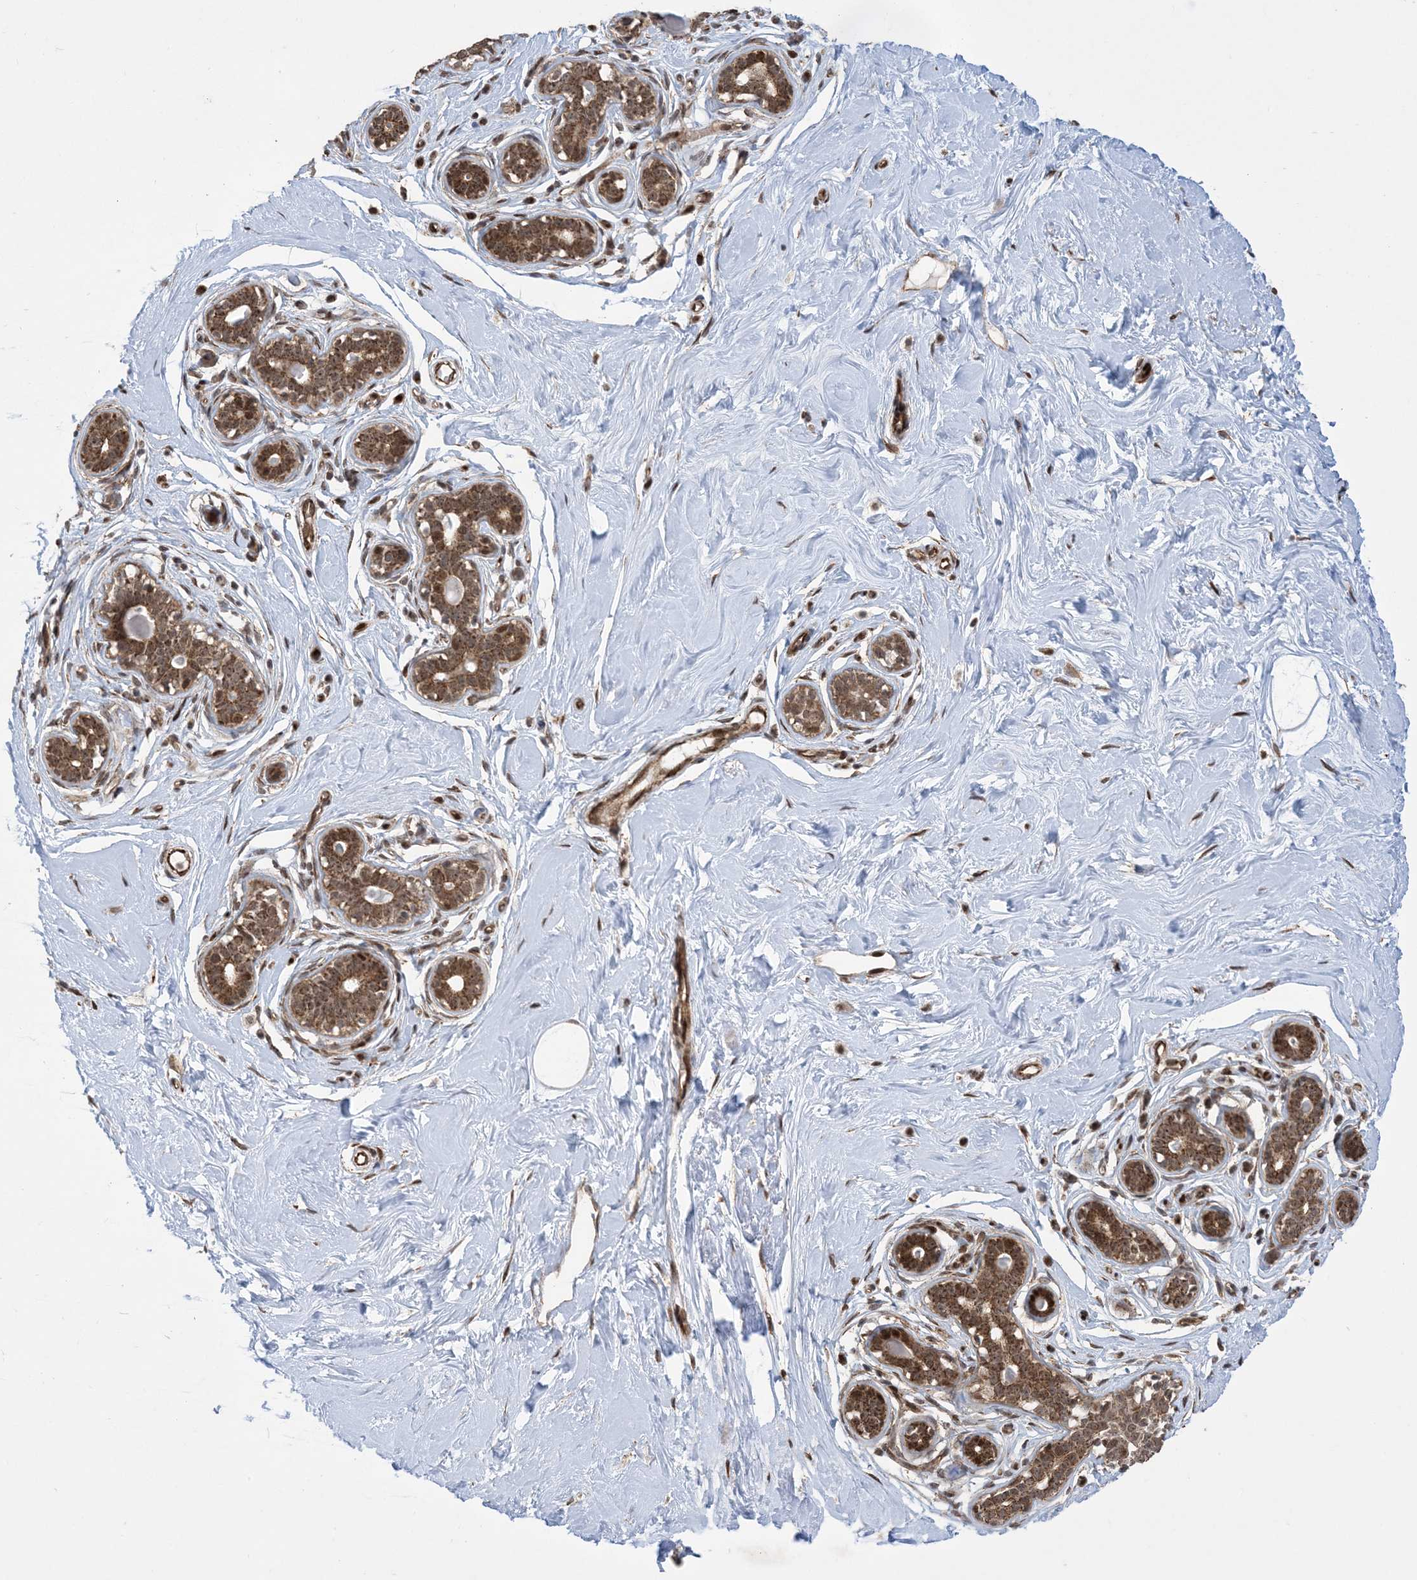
{"staining": {"intensity": "moderate", "quantity": ">75%", "location": "cytoplasmic/membranous"}, "tissue": "breast", "cell_type": "Adipocytes", "image_type": "normal", "snomed": [{"axis": "morphology", "description": "Normal tissue, NOS"}, {"axis": "morphology", "description": "Adenoma, NOS"}, {"axis": "topography", "description": "Breast"}], "caption": "Immunohistochemistry (IHC) of normal breast exhibits medium levels of moderate cytoplasmic/membranous staining in approximately >75% of adipocytes. The staining was performed using DAB, with brown indicating positive protein expression. Nuclei are stained blue with hematoxylin.", "gene": "FAM9B", "patient": {"sex": "female", "age": 23}}